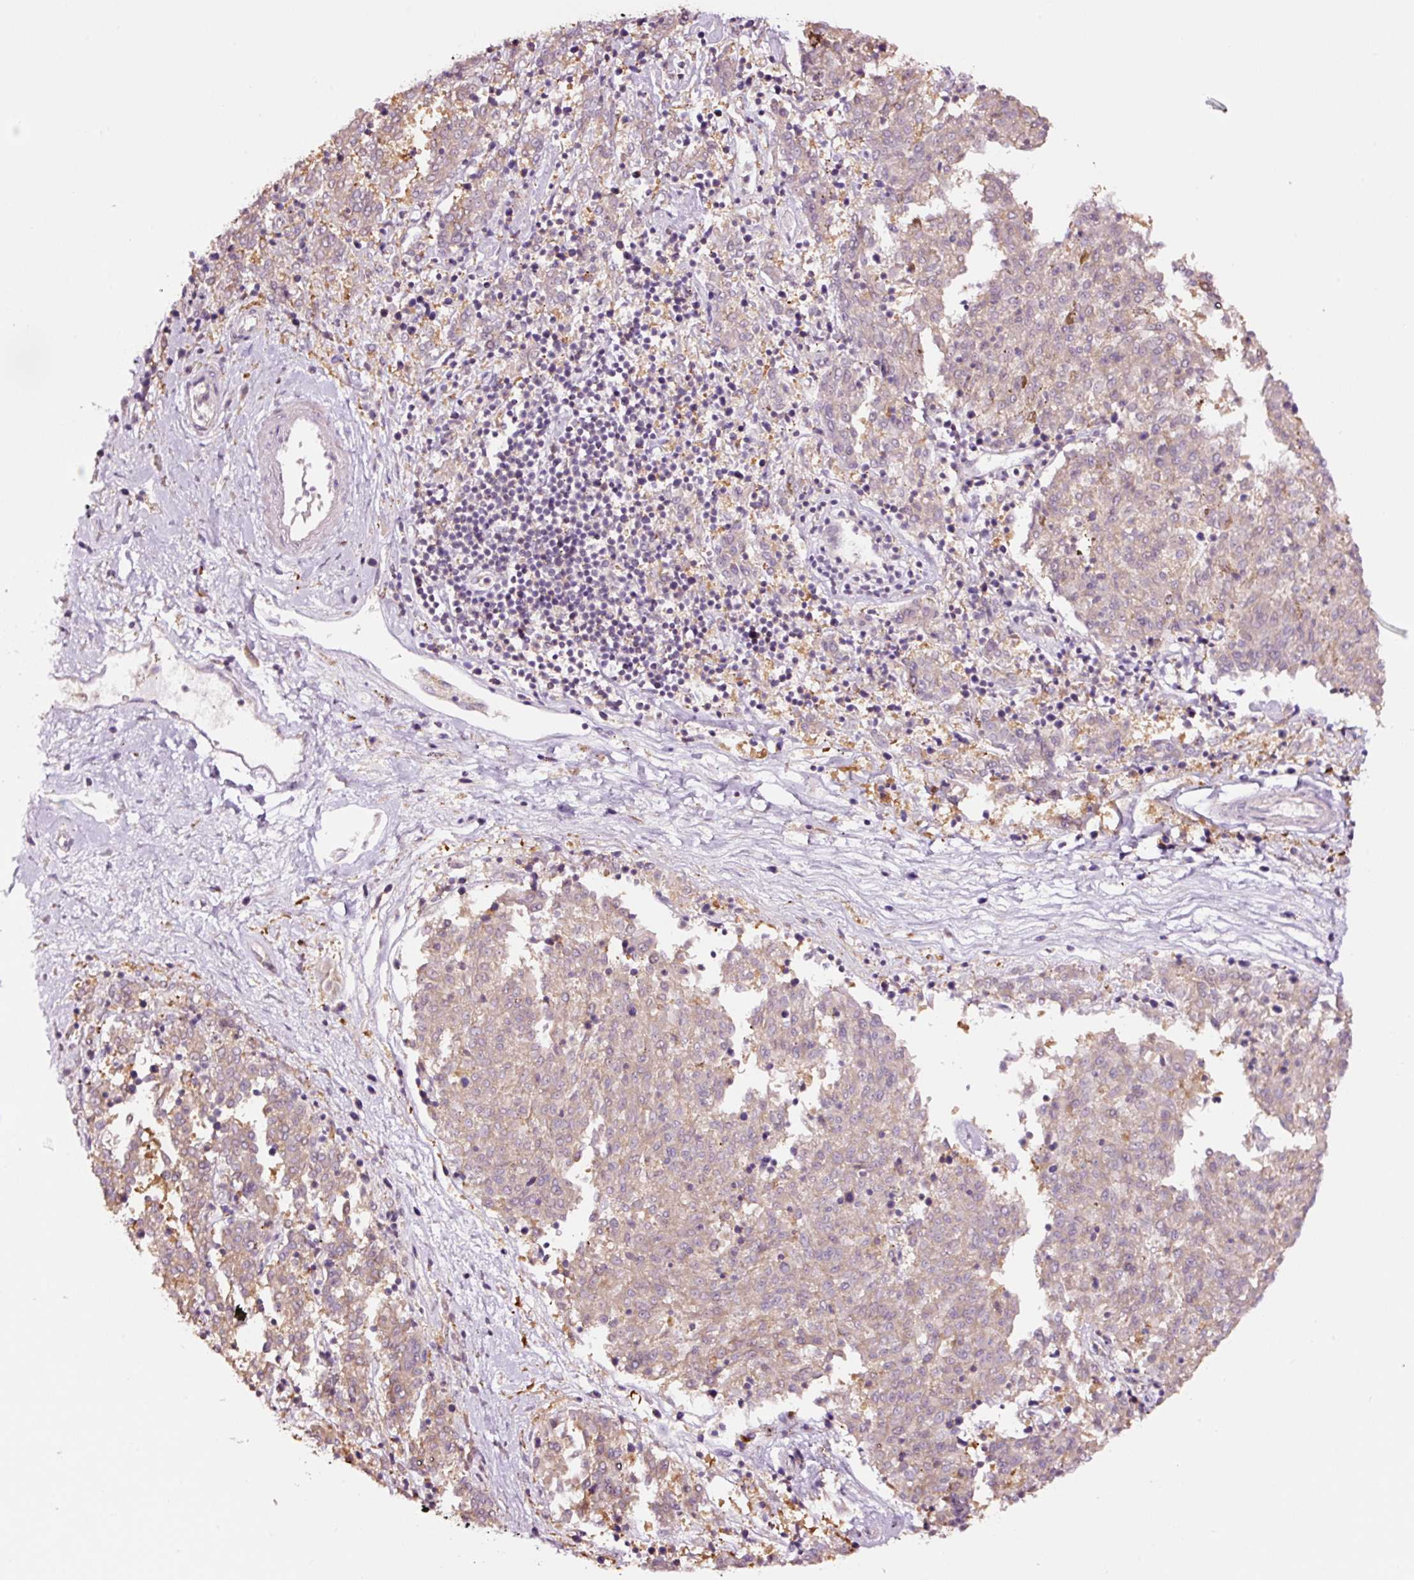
{"staining": {"intensity": "weak", "quantity": "25%-75%", "location": "cytoplasmic/membranous"}, "tissue": "melanoma", "cell_type": "Tumor cells", "image_type": "cancer", "snomed": [{"axis": "morphology", "description": "Malignant melanoma, NOS"}, {"axis": "topography", "description": "Skin"}], "caption": "Protein expression by immunohistochemistry reveals weak cytoplasmic/membranous staining in approximately 25%-75% of tumor cells in melanoma.", "gene": "METAP1", "patient": {"sex": "female", "age": 72}}